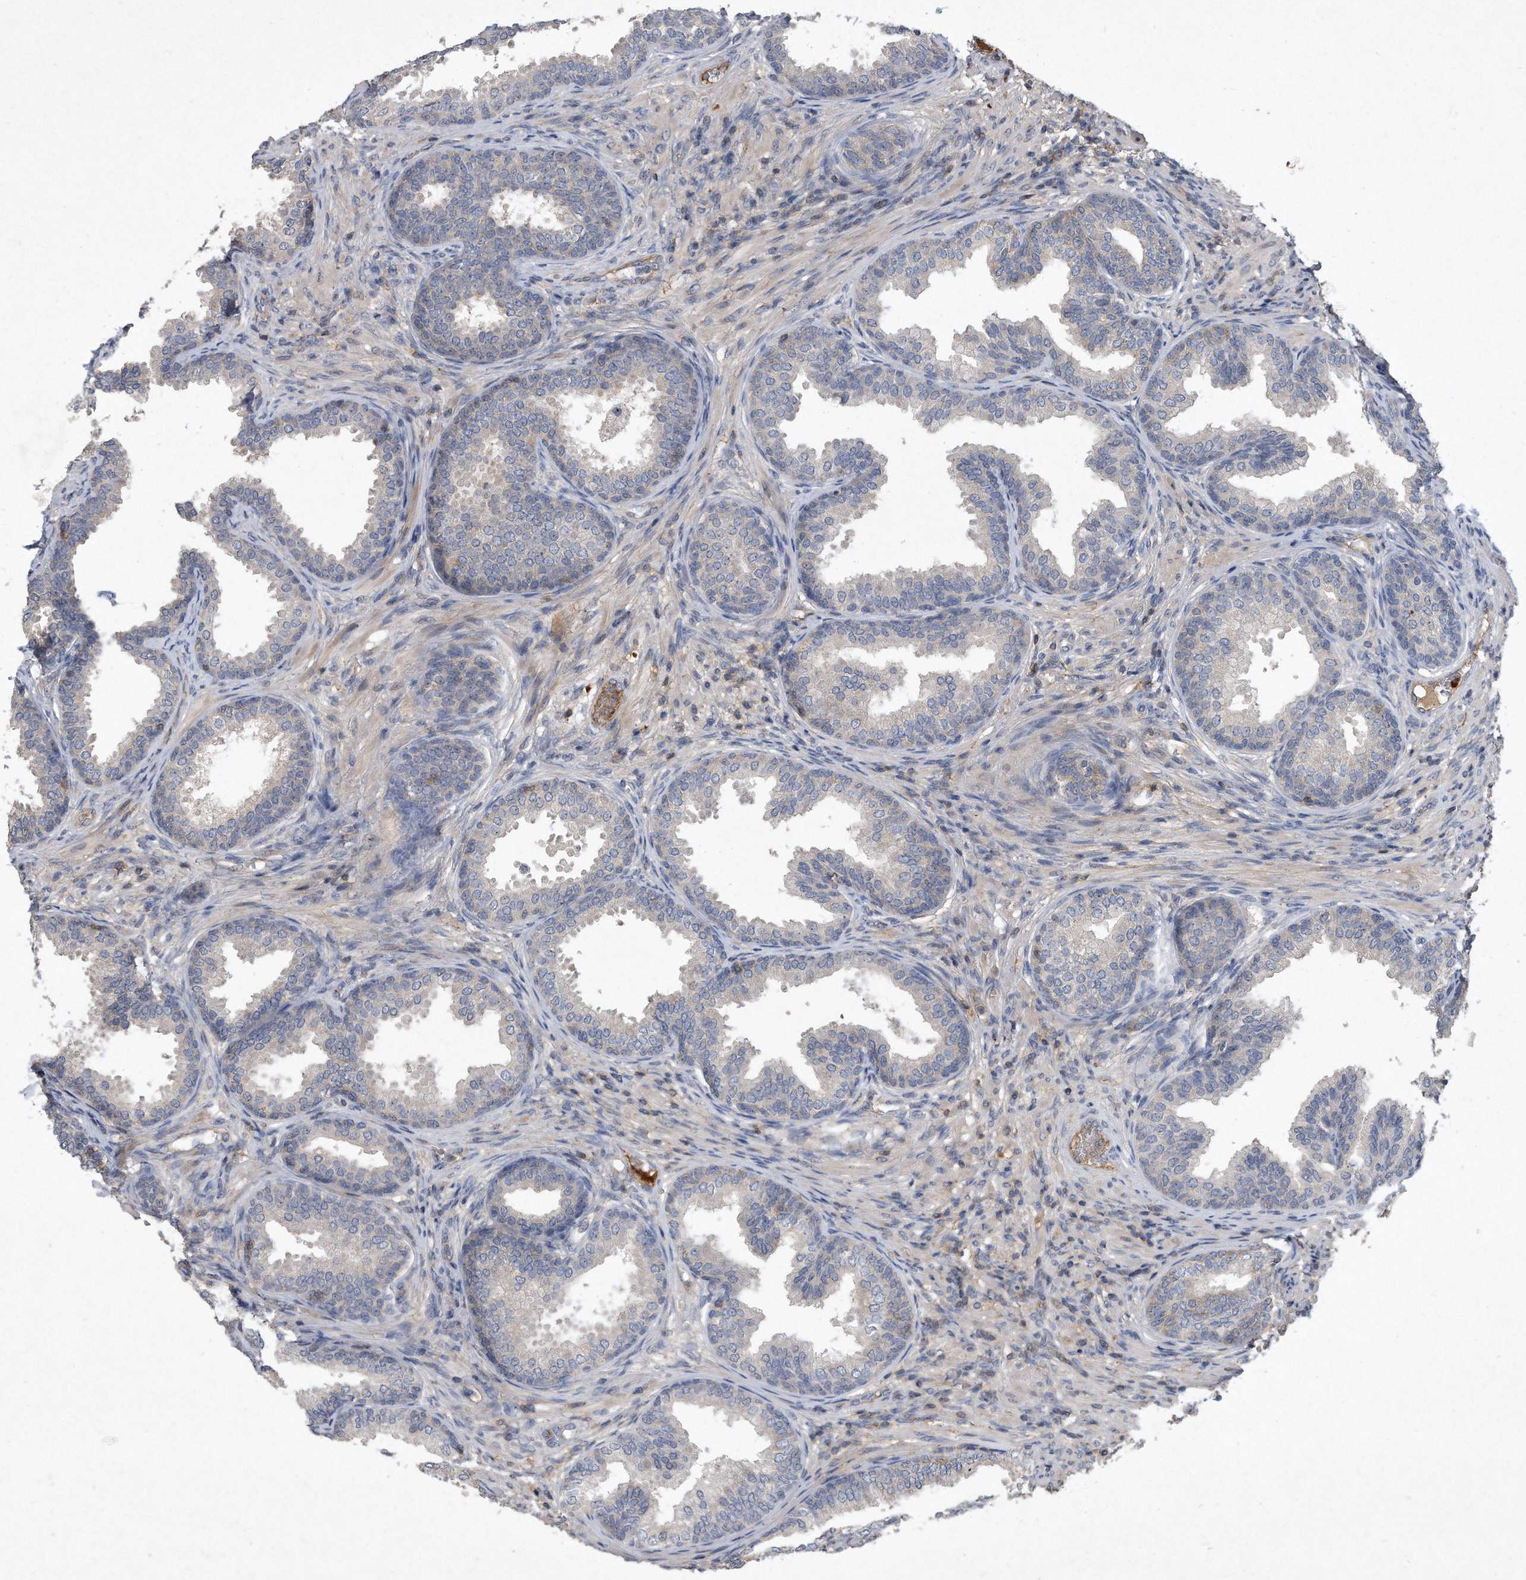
{"staining": {"intensity": "negative", "quantity": "none", "location": "none"}, "tissue": "prostate", "cell_type": "Glandular cells", "image_type": "normal", "snomed": [{"axis": "morphology", "description": "Normal tissue, NOS"}, {"axis": "topography", "description": "Prostate"}], "caption": "Histopathology image shows no significant protein expression in glandular cells of unremarkable prostate.", "gene": "PGBD2", "patient": {"sex": "male", "age": 76}}